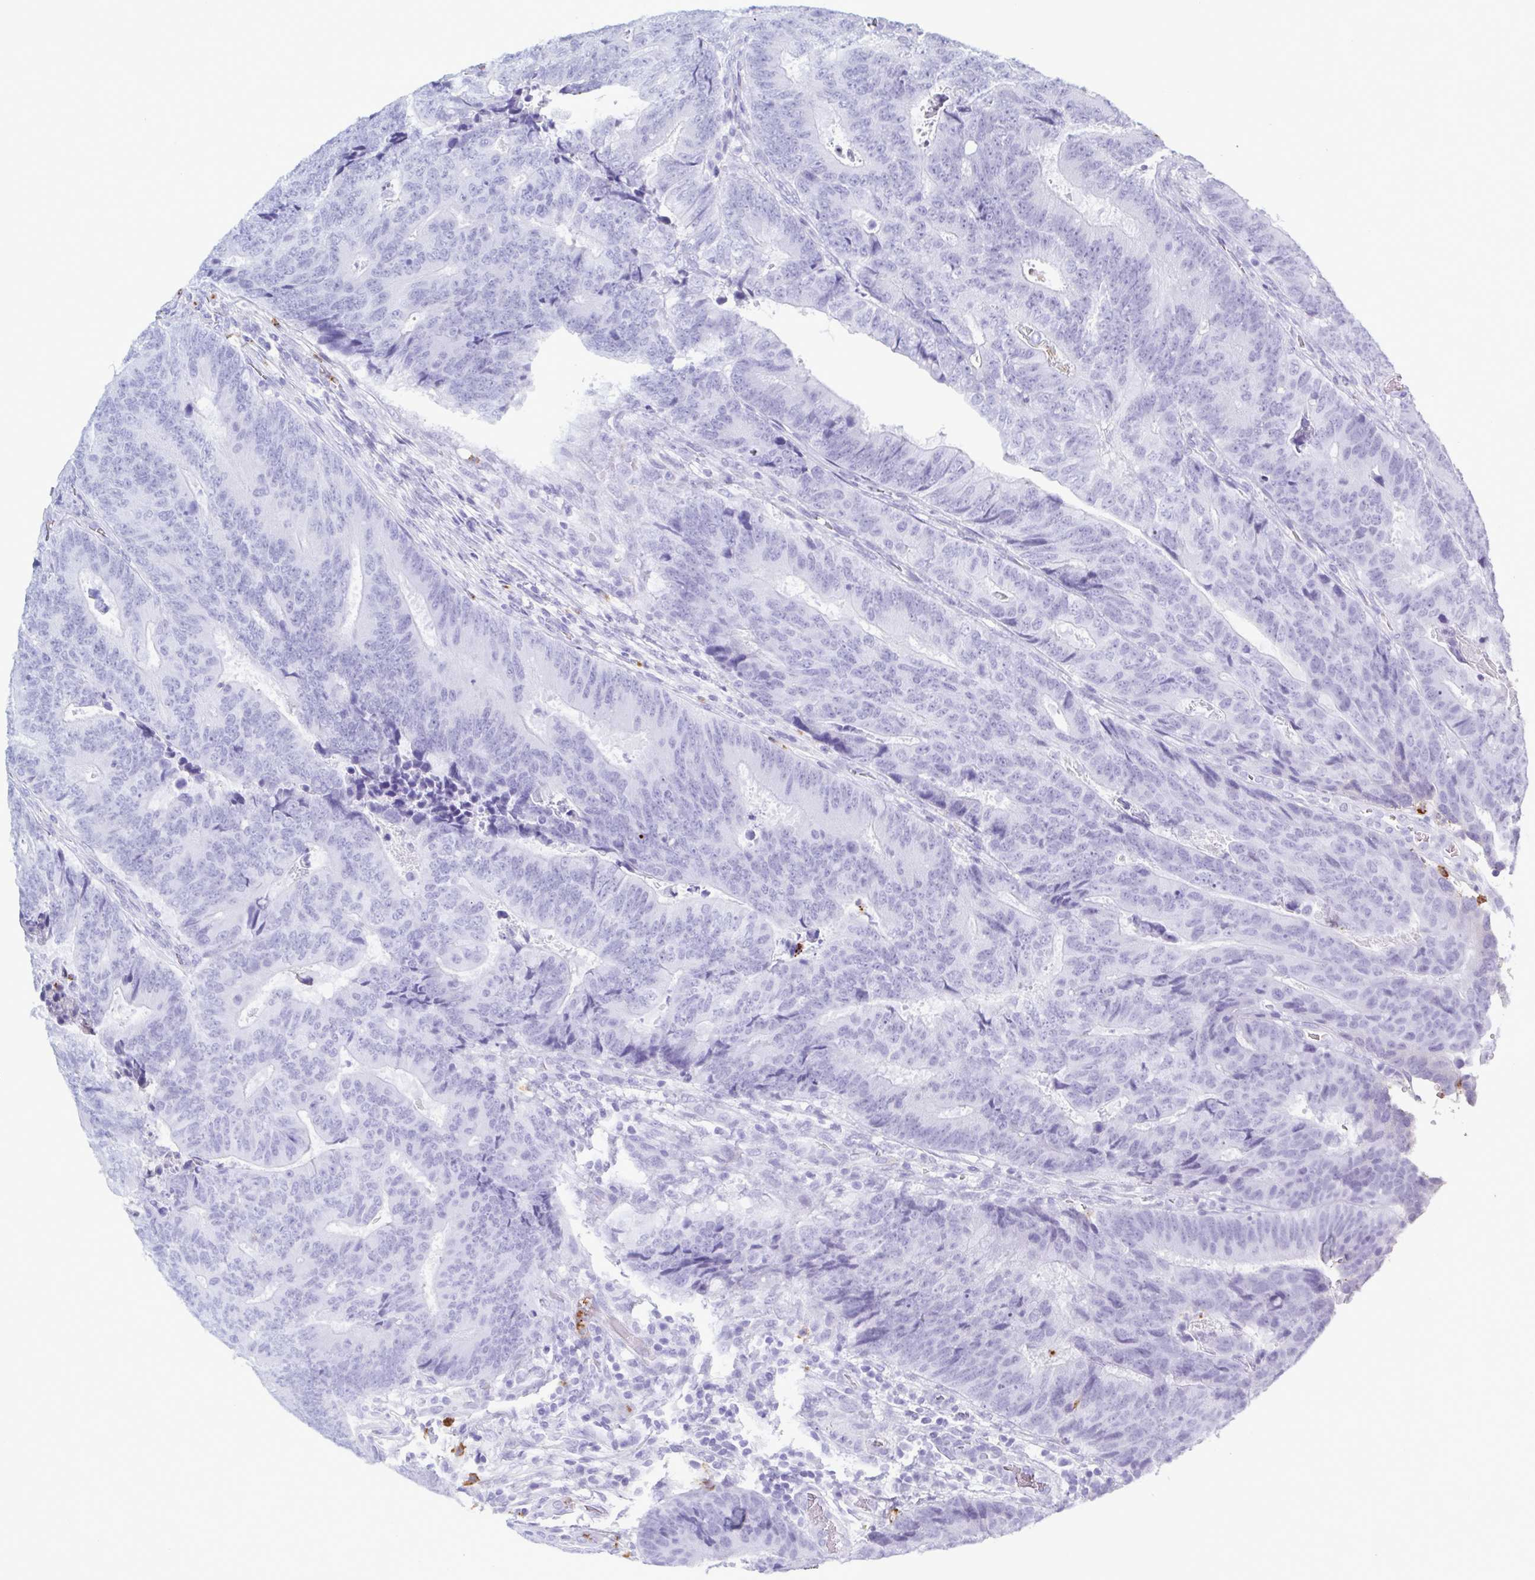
{"staining": {"intensity": "negative", "quantity": "none", "location": "none"}, "tissue": "colorectal cancer", "cell_type": "Tumor cells", "image_type": "cancer", "snomed": [{"axis": "morphology", "description": "Adenocarcinoma, NOS"}, {"axis": "topography", "description": "Colon"}], "caption": "Immunohistochemistry (IHC) of human adenocarcinoma (colorectal) demonstrates no positivity in tumor cells.", "gene": "LTF", "patient": {"sex": "female", "age": 48}}